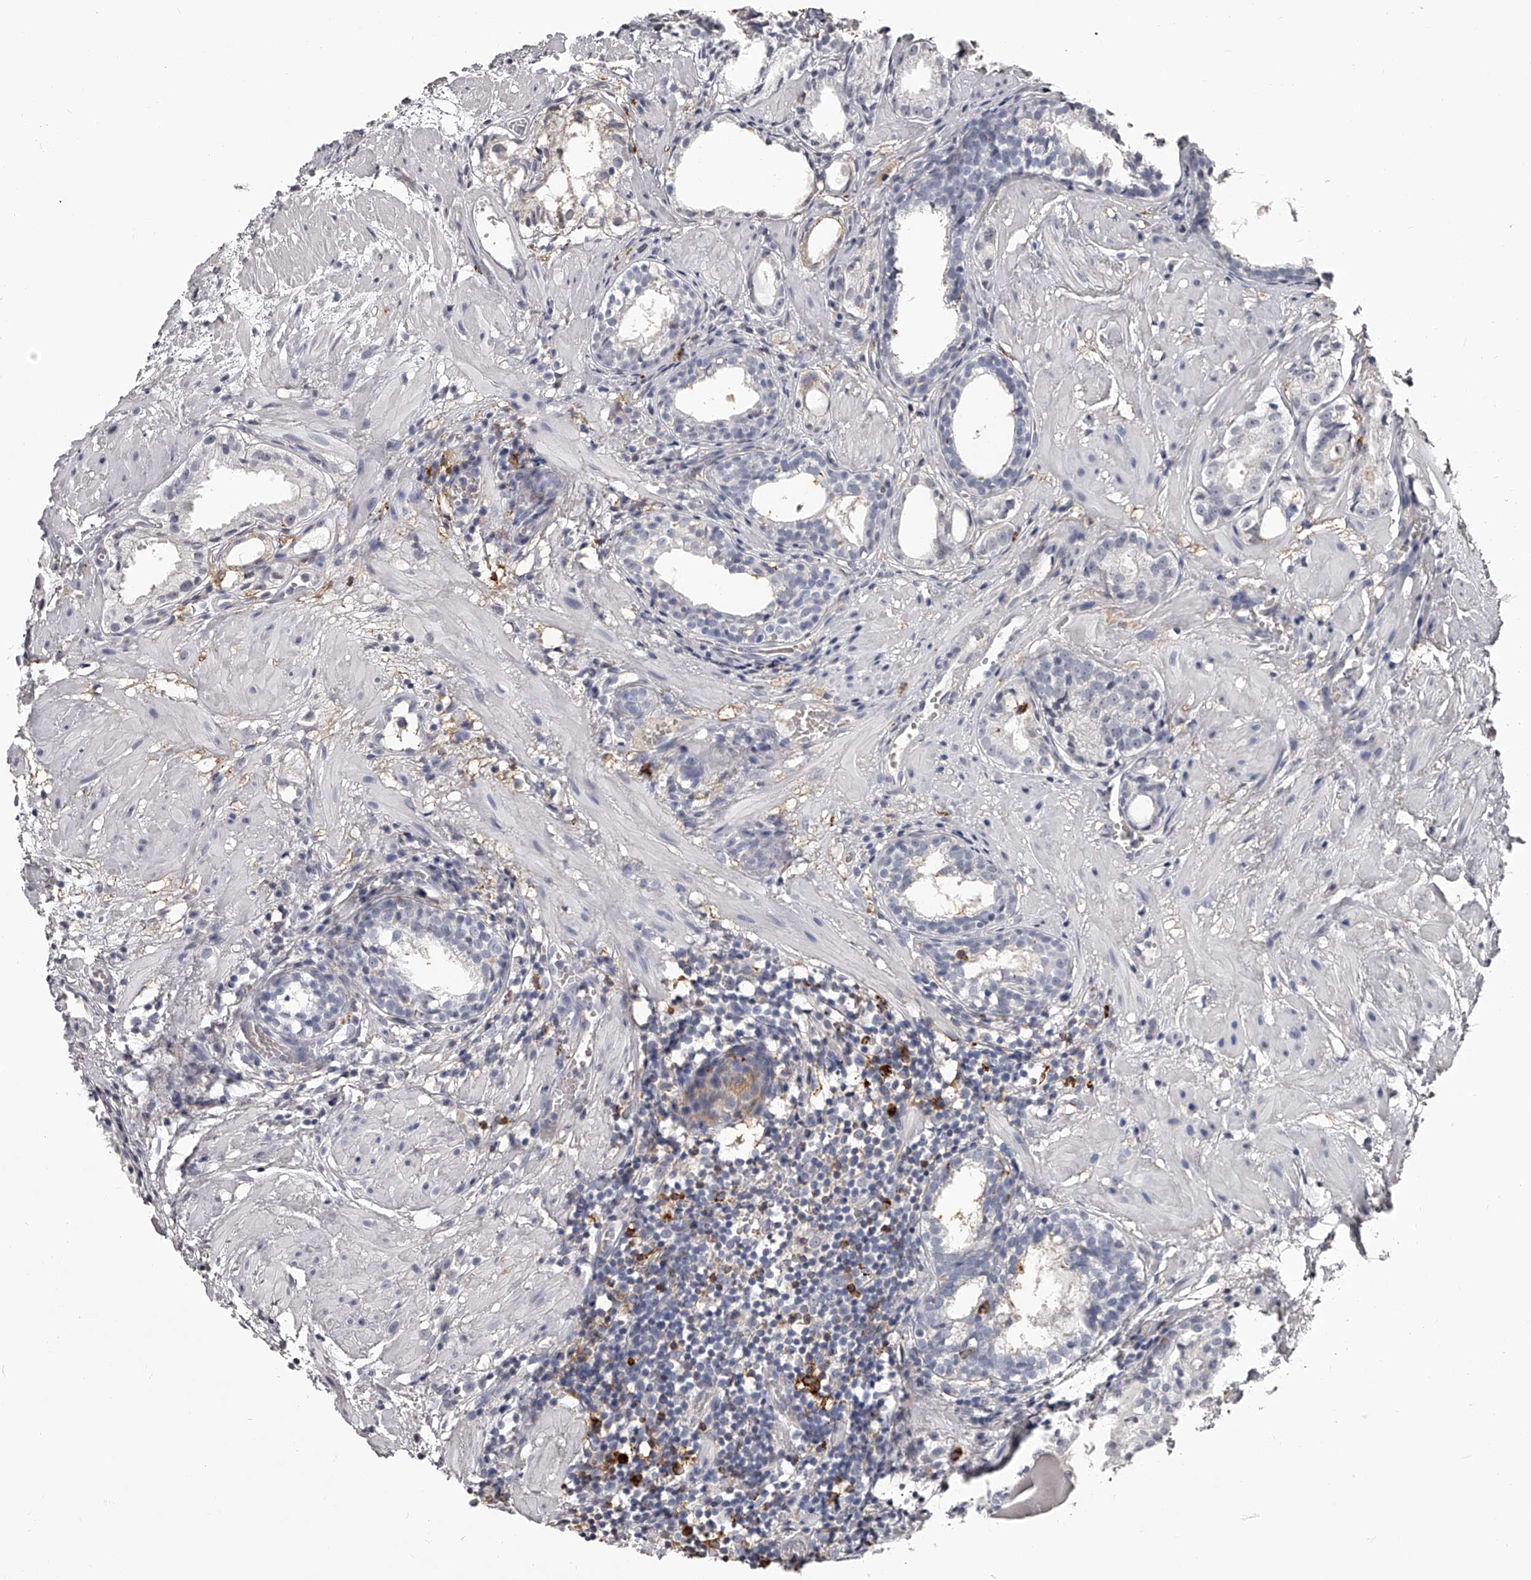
{"staining": {"intensity": "negative", "quantity": "none", "location": "none"}, "tissue": "prostate cancer", "cell_type": "Tumor cells", "image_type": "cancer", "snomed": [{"axis": "morphology", "description": "Adenocarcinoma, Low grade"}, {"axis": "topography", "description": "Prostate"}], "caption": "Immunohistochemical staining of prostate cancer (low-grade adenocarcinoma) reveals no significant staining in tumor cells. (DAB immunohistochemistry with hematoxylin counter stain).", "gene": "PACSIN1", "patient": {"sex": "male", "age": 88}}